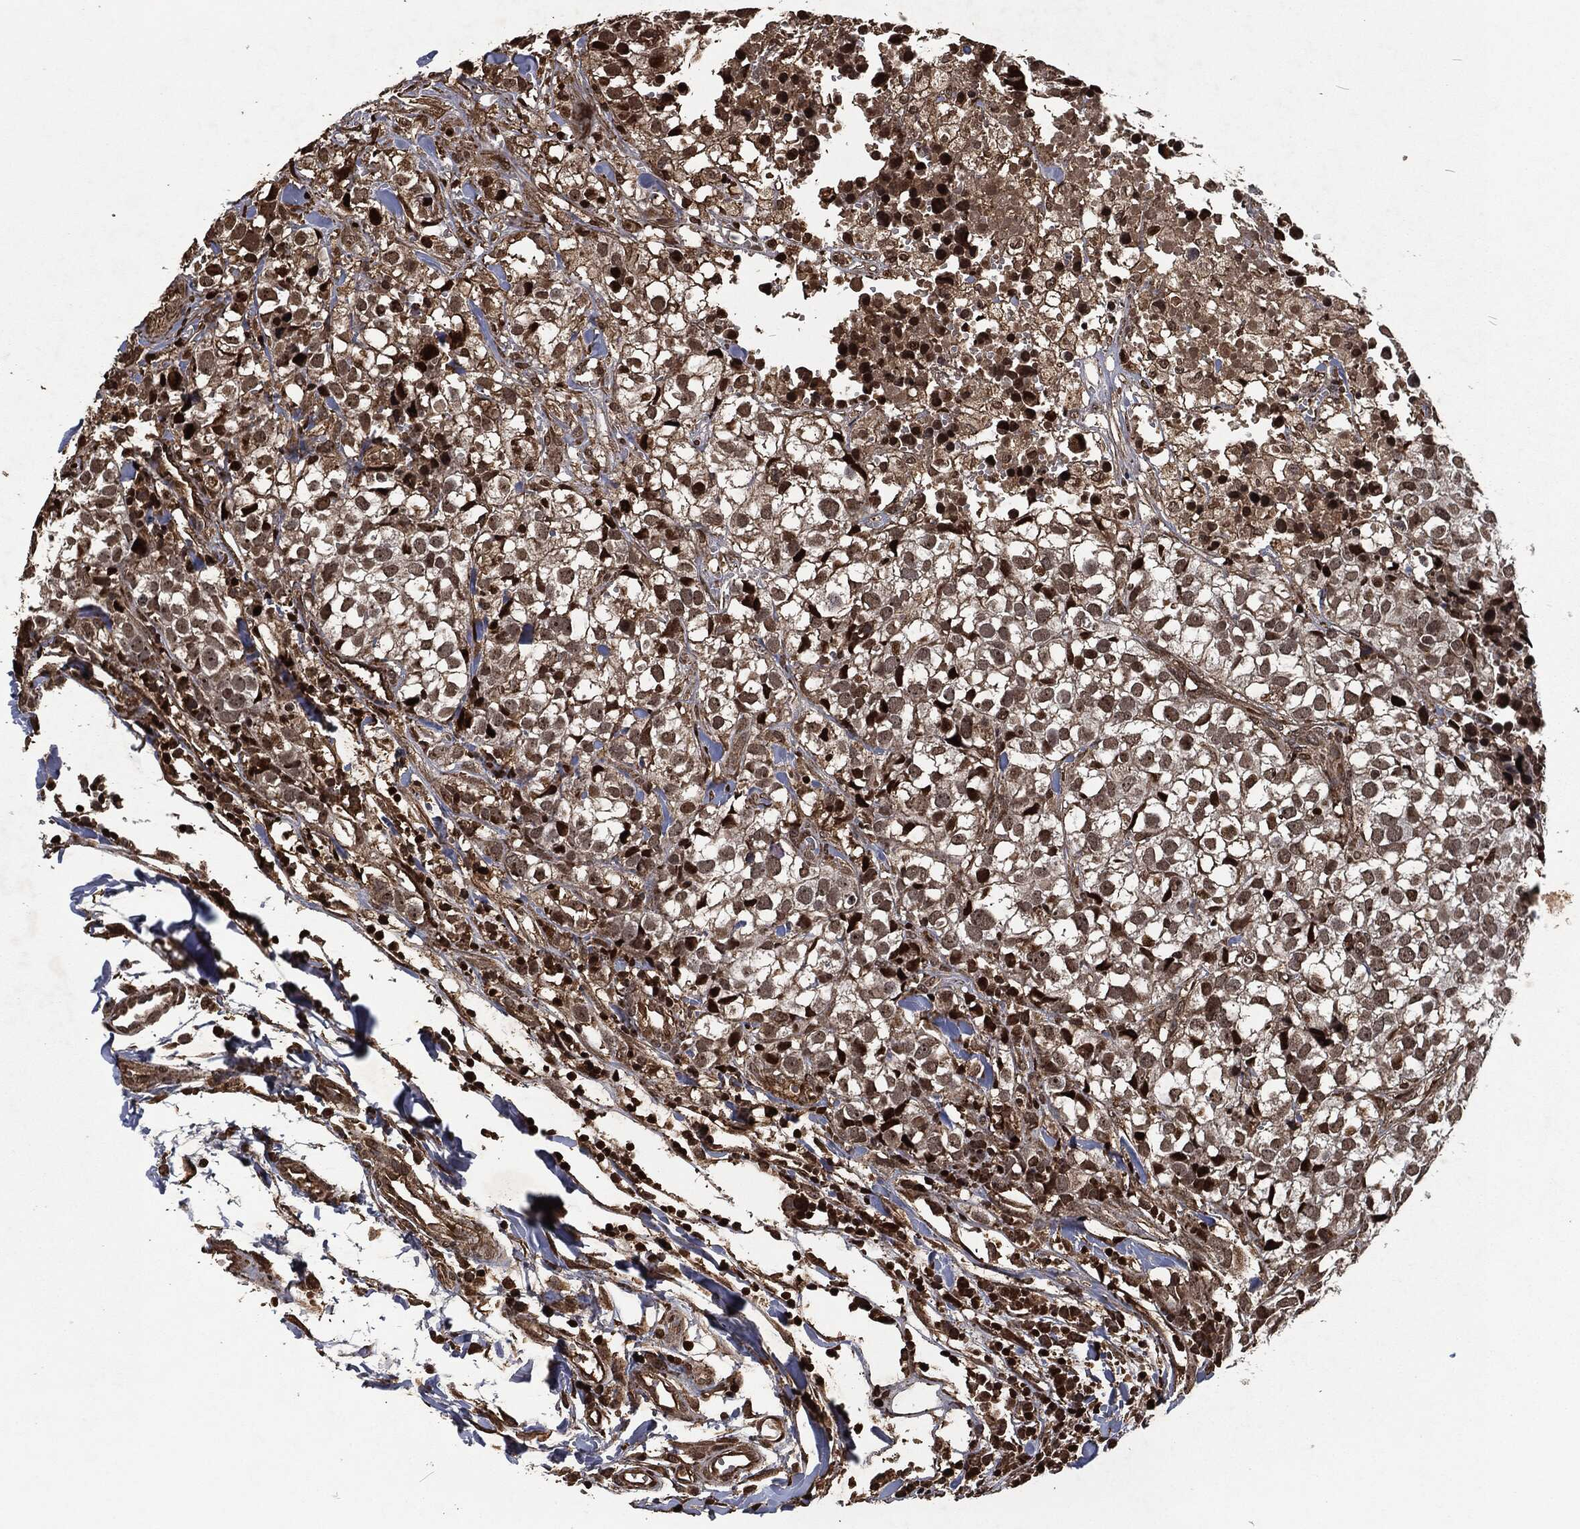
{"staining": {"intensity": "strong", "quantity": "<25%", "location": "nuclear"}, "tissue": "breast cancer", "cell_type": "Tumor cells", "image_type": "cancer", "snomed": [{"axis": "morphology", "description": "Duct carcinoma"}, {"axis": "topography", "description": "Breast"}], "caption": "IHC image of breast cancer (invasive ductal carcinoma) stained for a protein (brown), which exhibits medium levels of strong nuclear staining in about <25% of tumor cells.", "gene": "SNAI1", "patient": {"sex": "female", "age": 30}}